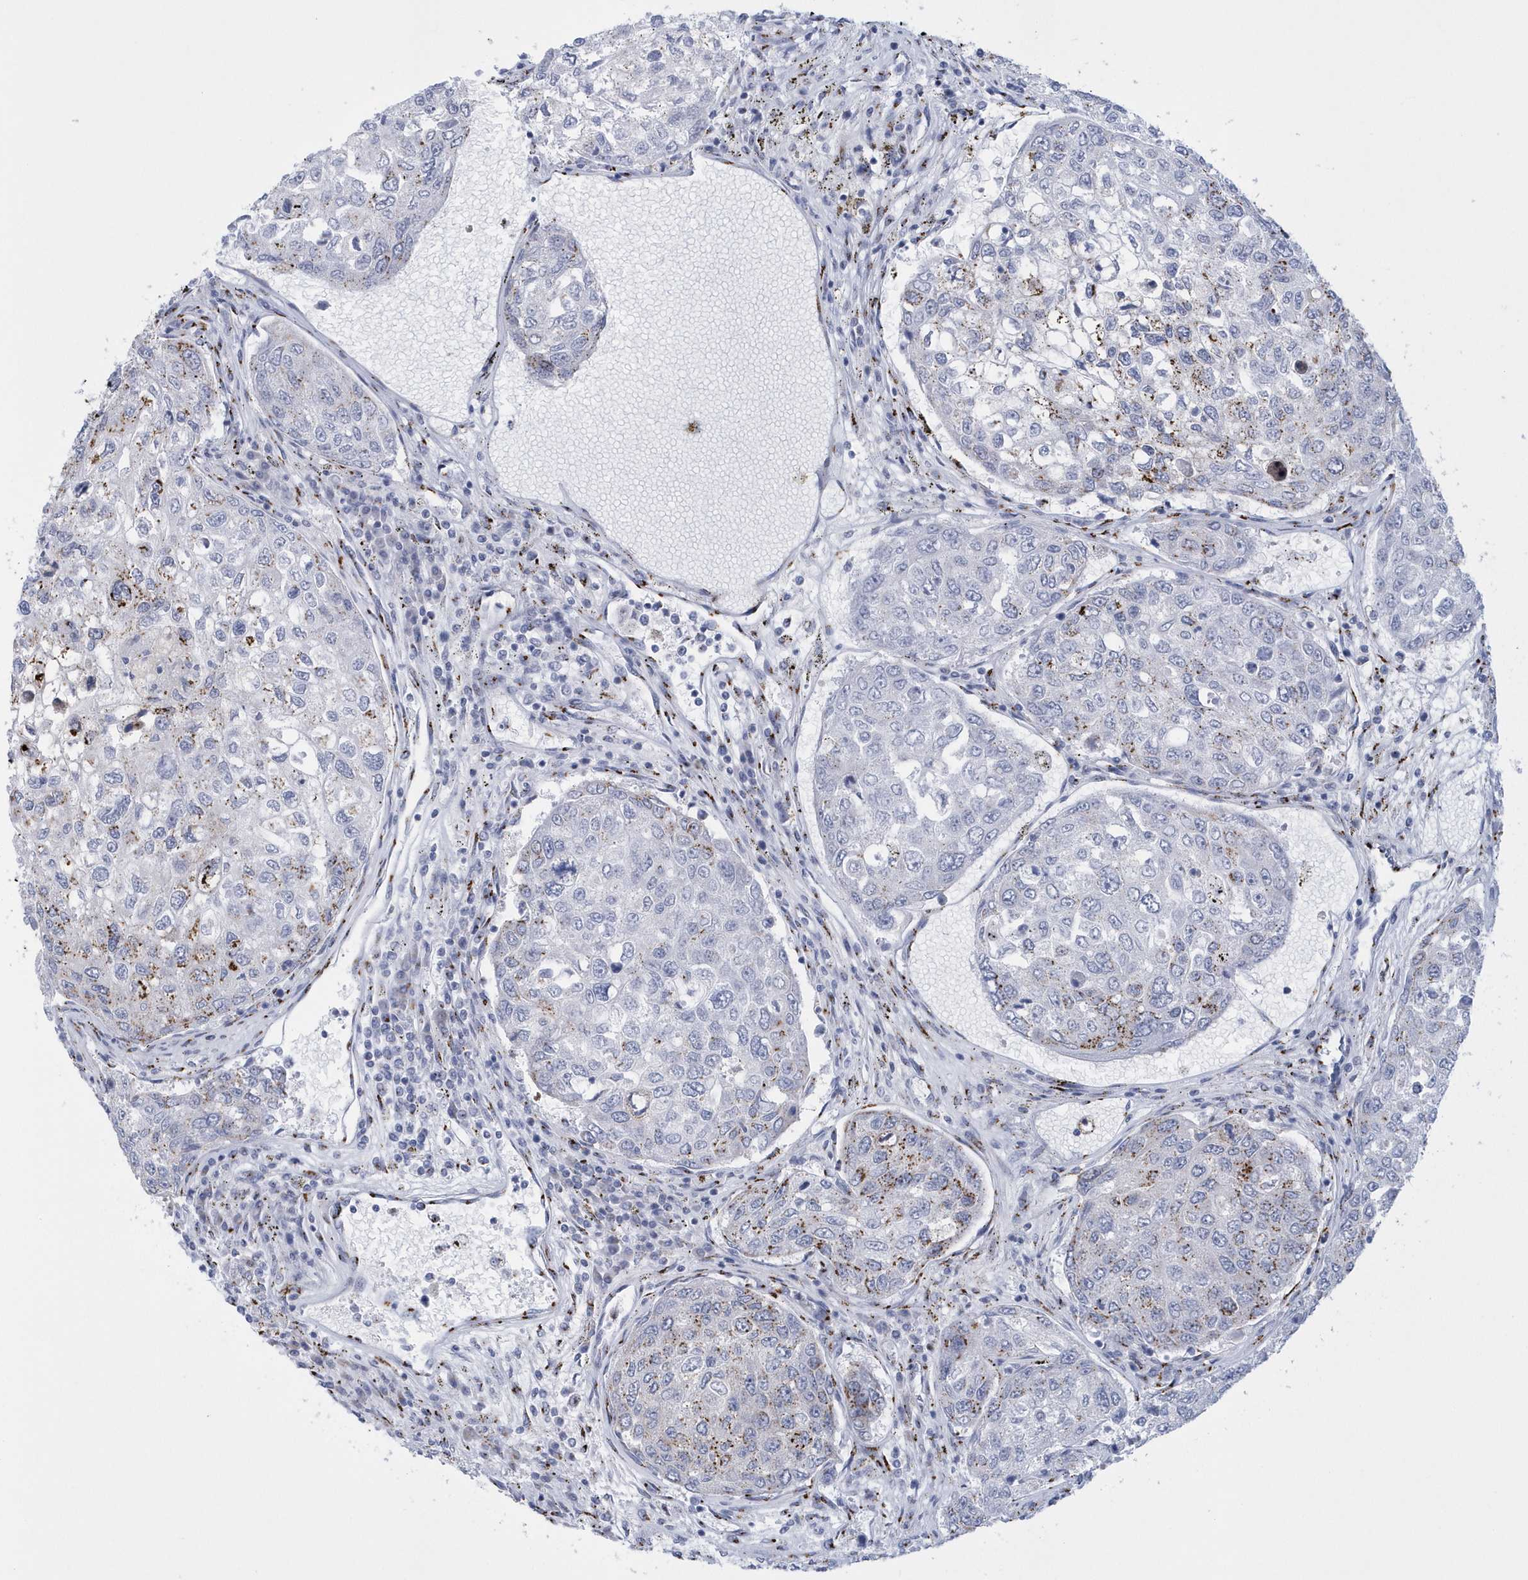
{"staining": {"intensity": "moderate", "quantity": "<25%", "location": "cytoplasmic/membranous"}, "tissue": "urothelial cancer", "cell_type": "Tumor cells", "image_type": "cancer", "snomed": [{"axis": "morphology", "description": "Urothelial carcinoma, High grade"}, {"axis": "topography", "description": "Lymph node"}, {"axis": "topography", "description": "Urinary bladder"}], "caption": "An image of human urothelial carcinoma (high-grade) stained for a protein reveals moderate cytoplasmic/membranous brown staining in tumor cells. The staining was performed using DAB (3,3'-diaminobenzidine) to visualize the protein expression in brown, while the nuclei were stained in blue with hematoxylin (Magnification: 20x).", "gene": "SLX9", "patient": {"sex": "male", "age": 51}}